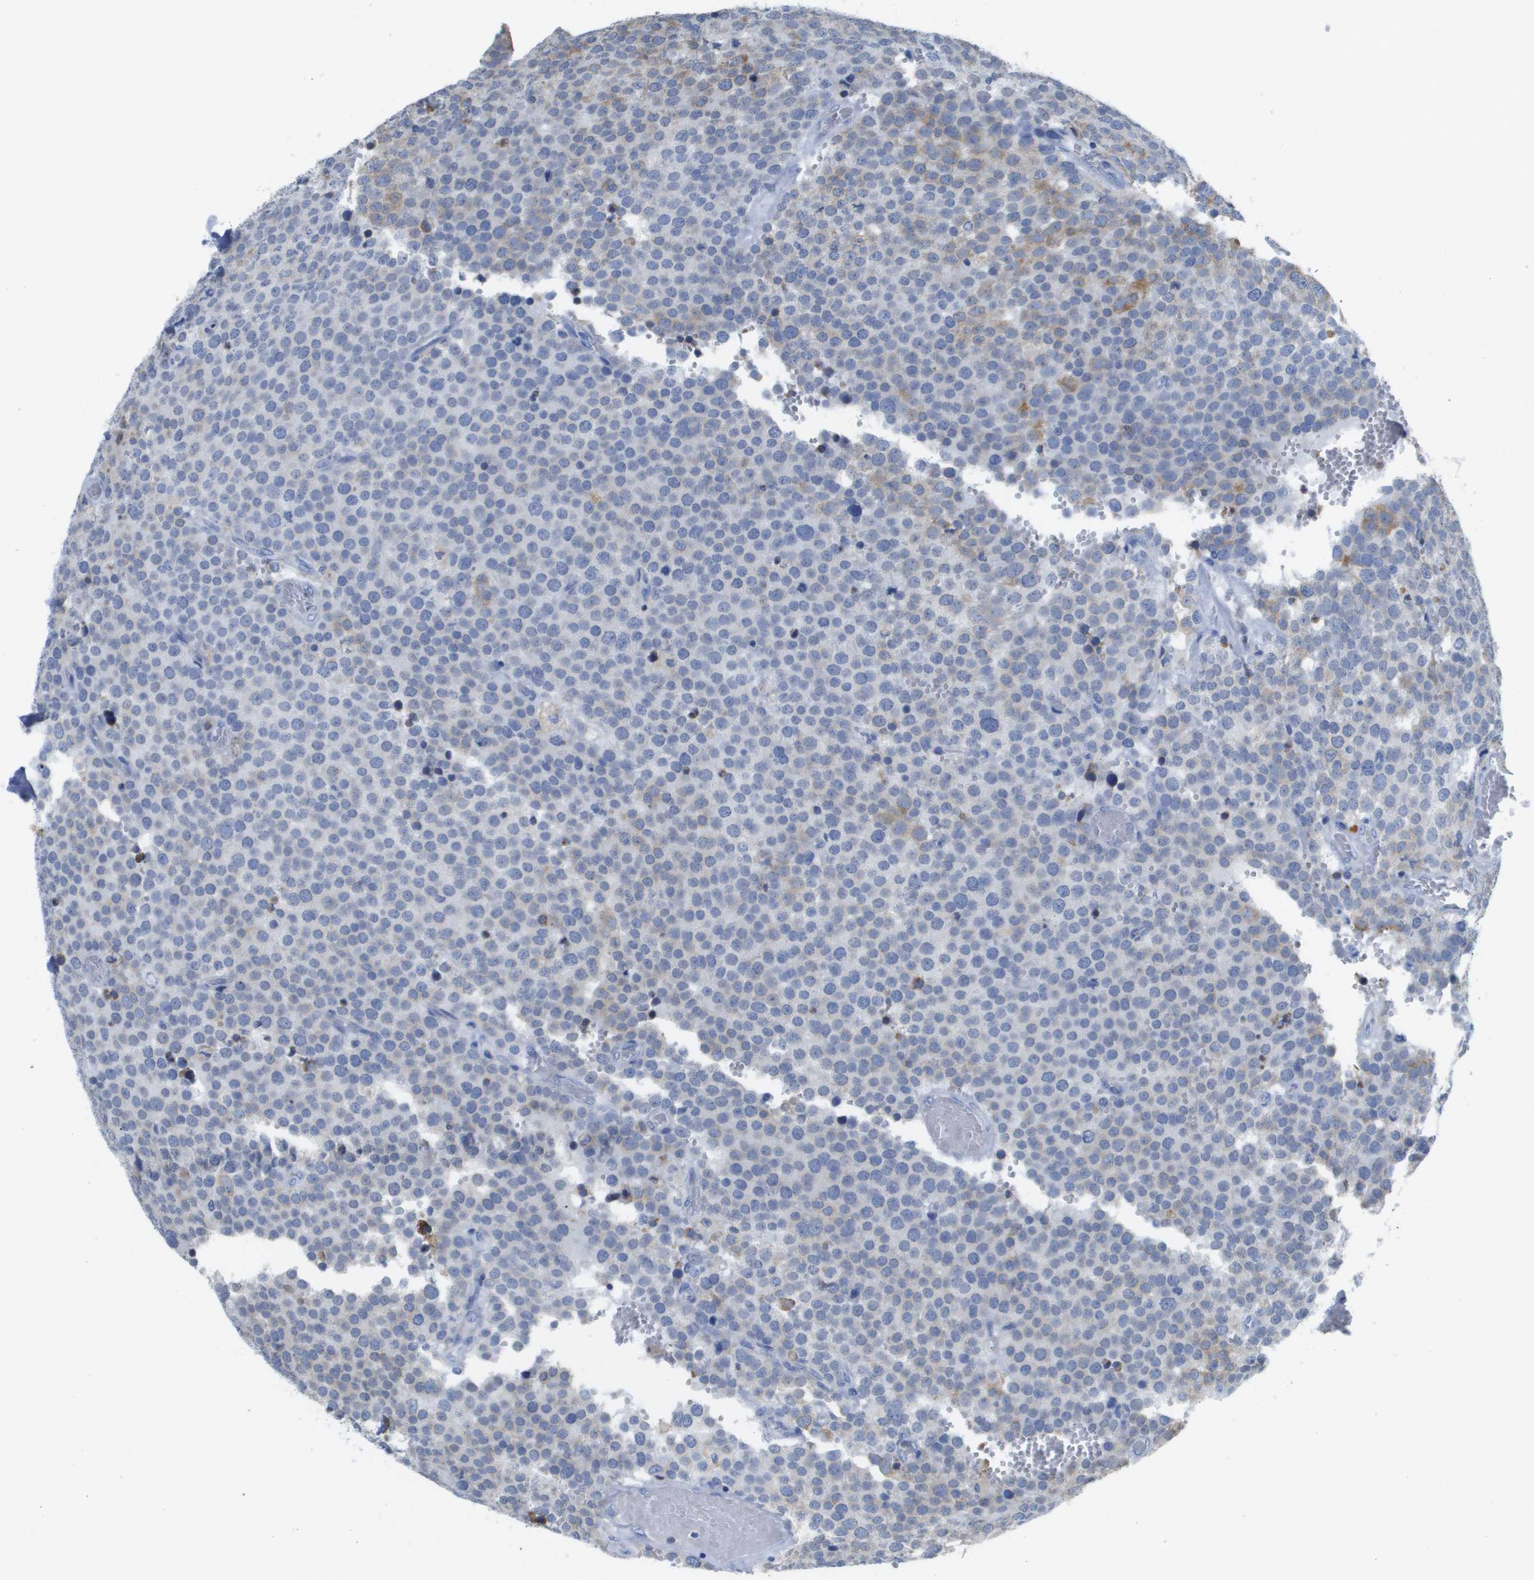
{"staining": {"intensity": "negative", "quantity": "none", "location": "none"}, "tissue": "testis cancer", "cell_type": "Tumor cells", "image_type": "cancer", "snomed": [{"axis": "morphology", "description": "Normal tissue, NOS"}, {"axis": "morphology", "description": "Seminoma, NOS"}, {"axis": "topography", "description": "Testis"}], "caption": "A photomicrograph of testis cancer stained for a protein displays no brown staining in tumor cells.", "gene": "SDR42E1", "patient": {"sex": "male", "age": 71}}